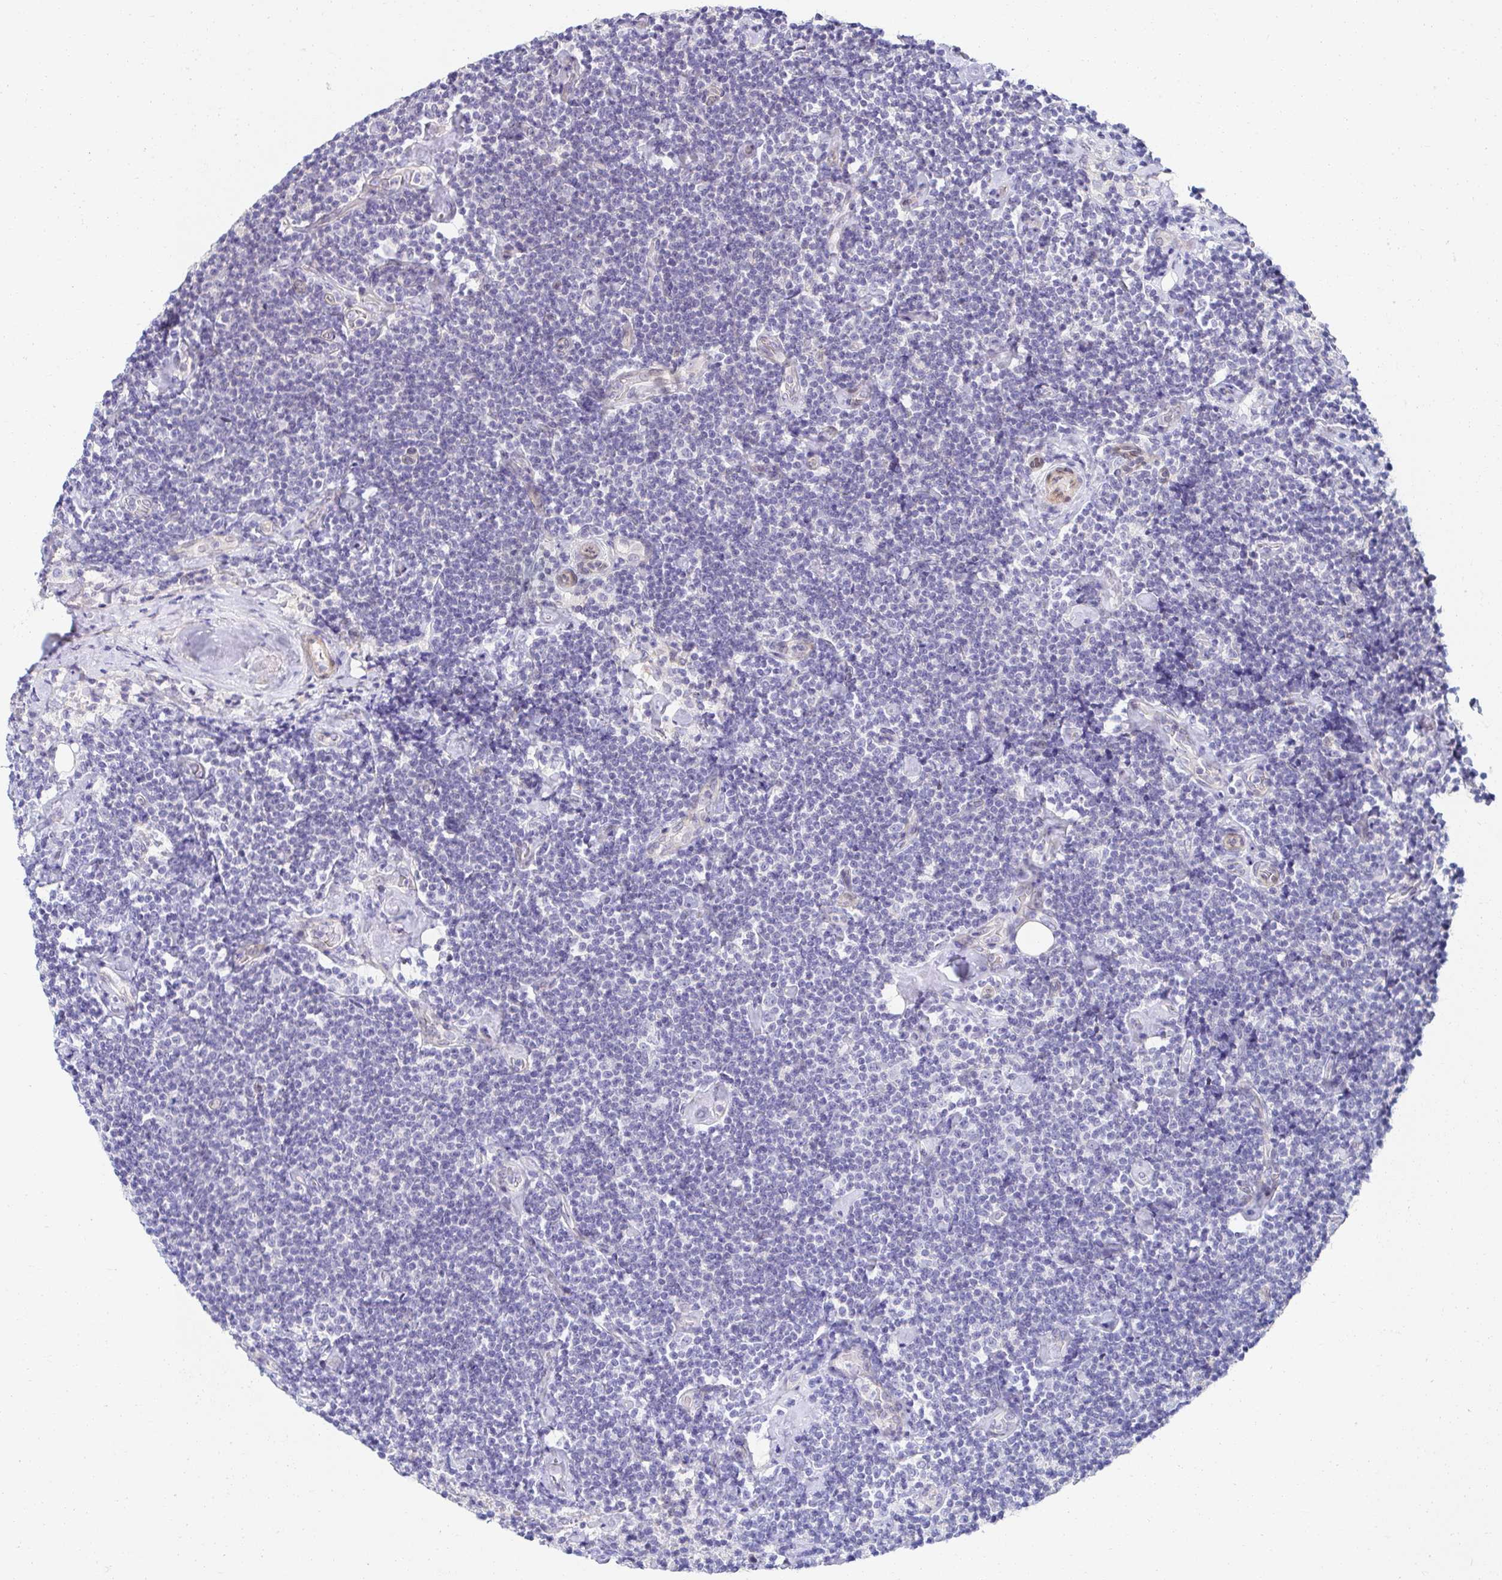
{"staining": {"intensity": "negative", "quantity": "none", "location": "none"}, "tissue": "lymphoma", "cell_type": "Tumor cells", "image_type": "cancer", "snomed": [{"axis": "morphology", "description": "Malignant lymphoma, non-Hodgkin's type, Low grade"}, {"axis": "topography", "description": "Lymph node"}], "caption": "Low-grade malignant lymphoma, non-Hodgkin's type was stained to show a protein in brown. There is no significant positivity in tumor cells.", "gene": "AKAP14", "patient": {"sex": "male", "age": 81}}